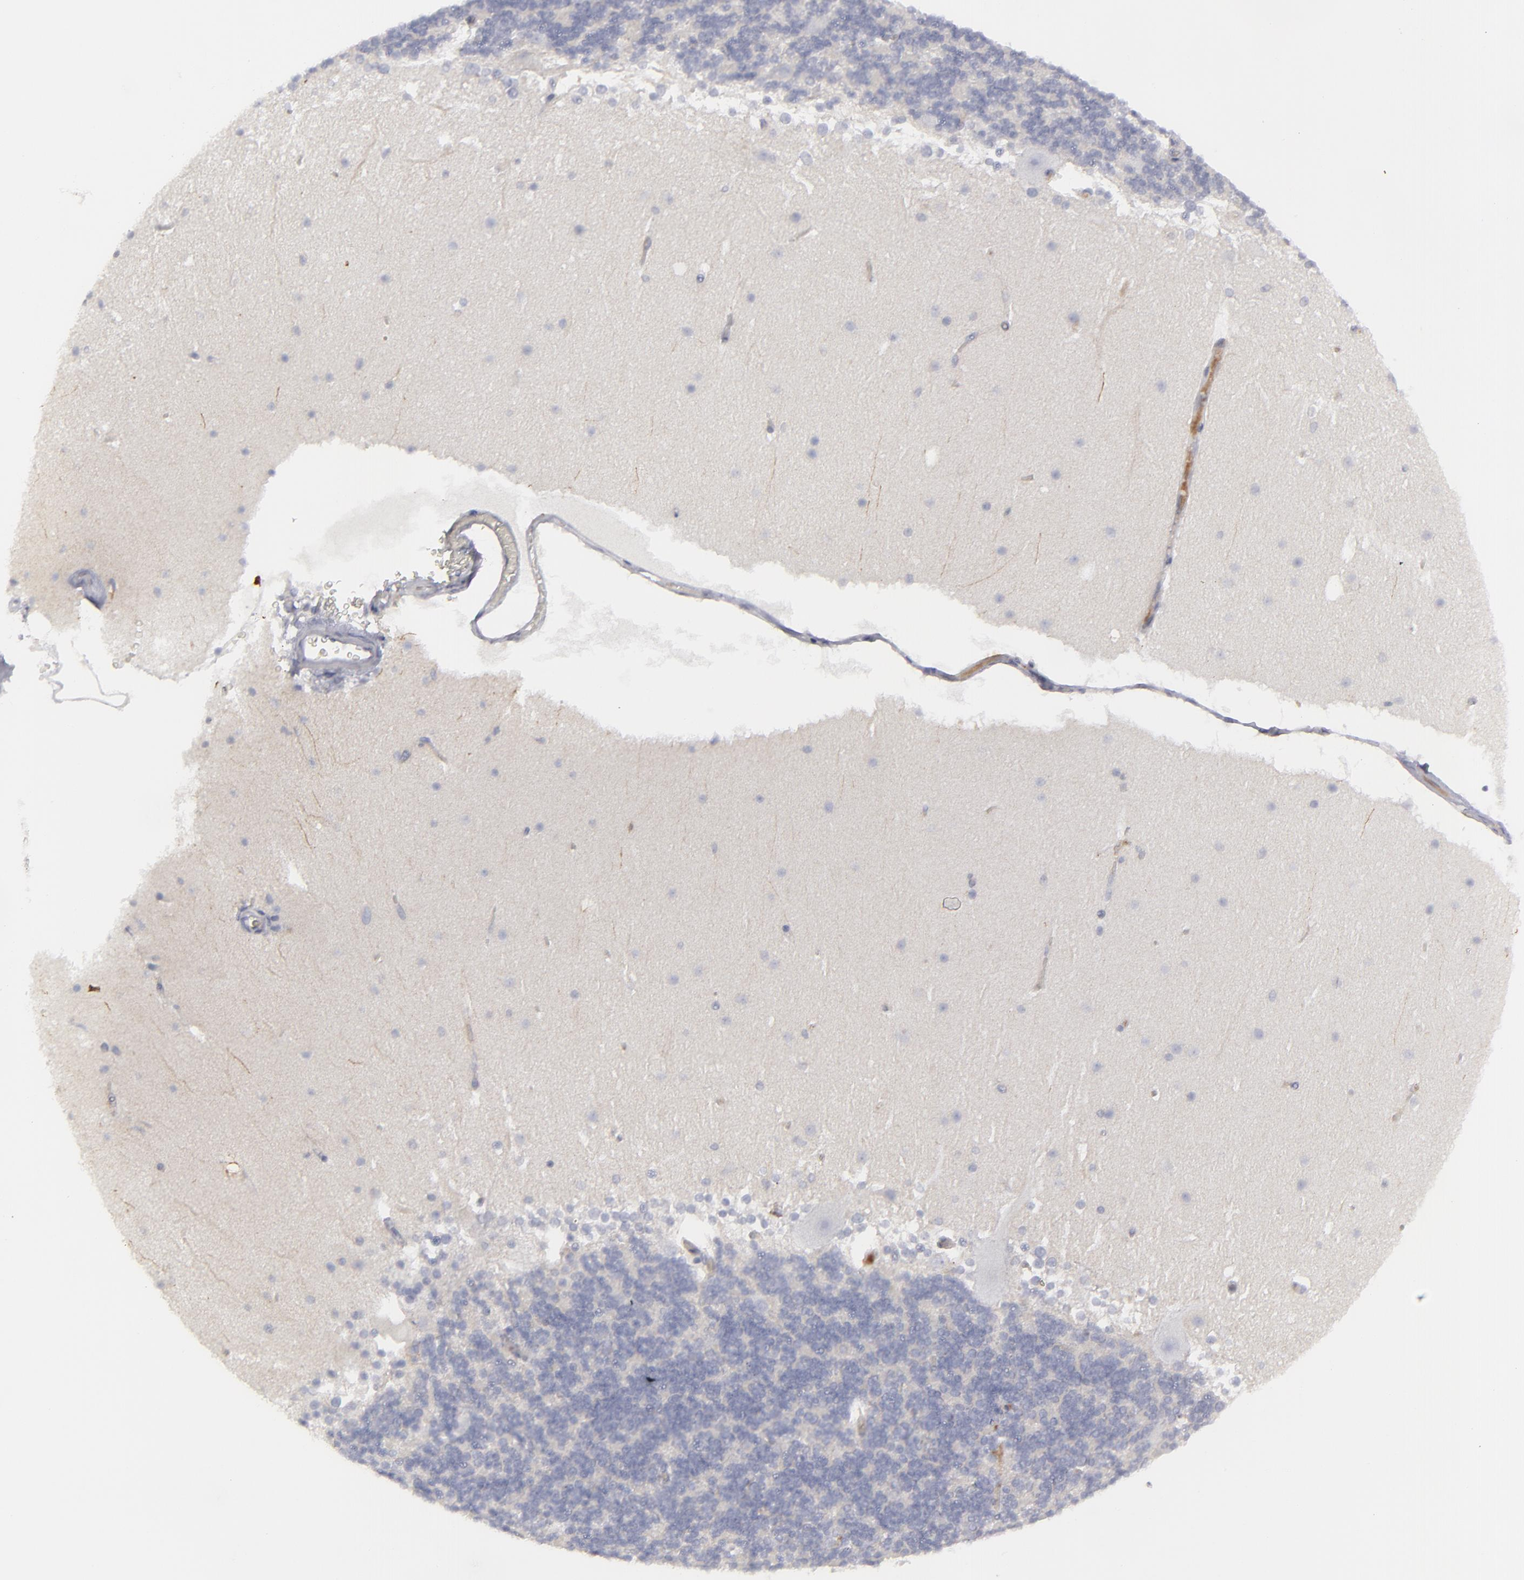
{"staining": {"intensity": "negative", "quantity": "none", "location": "none"}, "tissue": "cerebellum", "cell_type": "Cells in granular layer", "image_type": "normal", "snomed": [{"axis": "morphology", "description": "Normal tissue, NOS"}, {"axis": "topography", "description": "Cerebellum"}], "caption": "The micrograph demonstrates no significant expression in cells in granular layer of cerebellum.", "gene": "LRG1", "patient": {"sex": "female", "age": 19}}